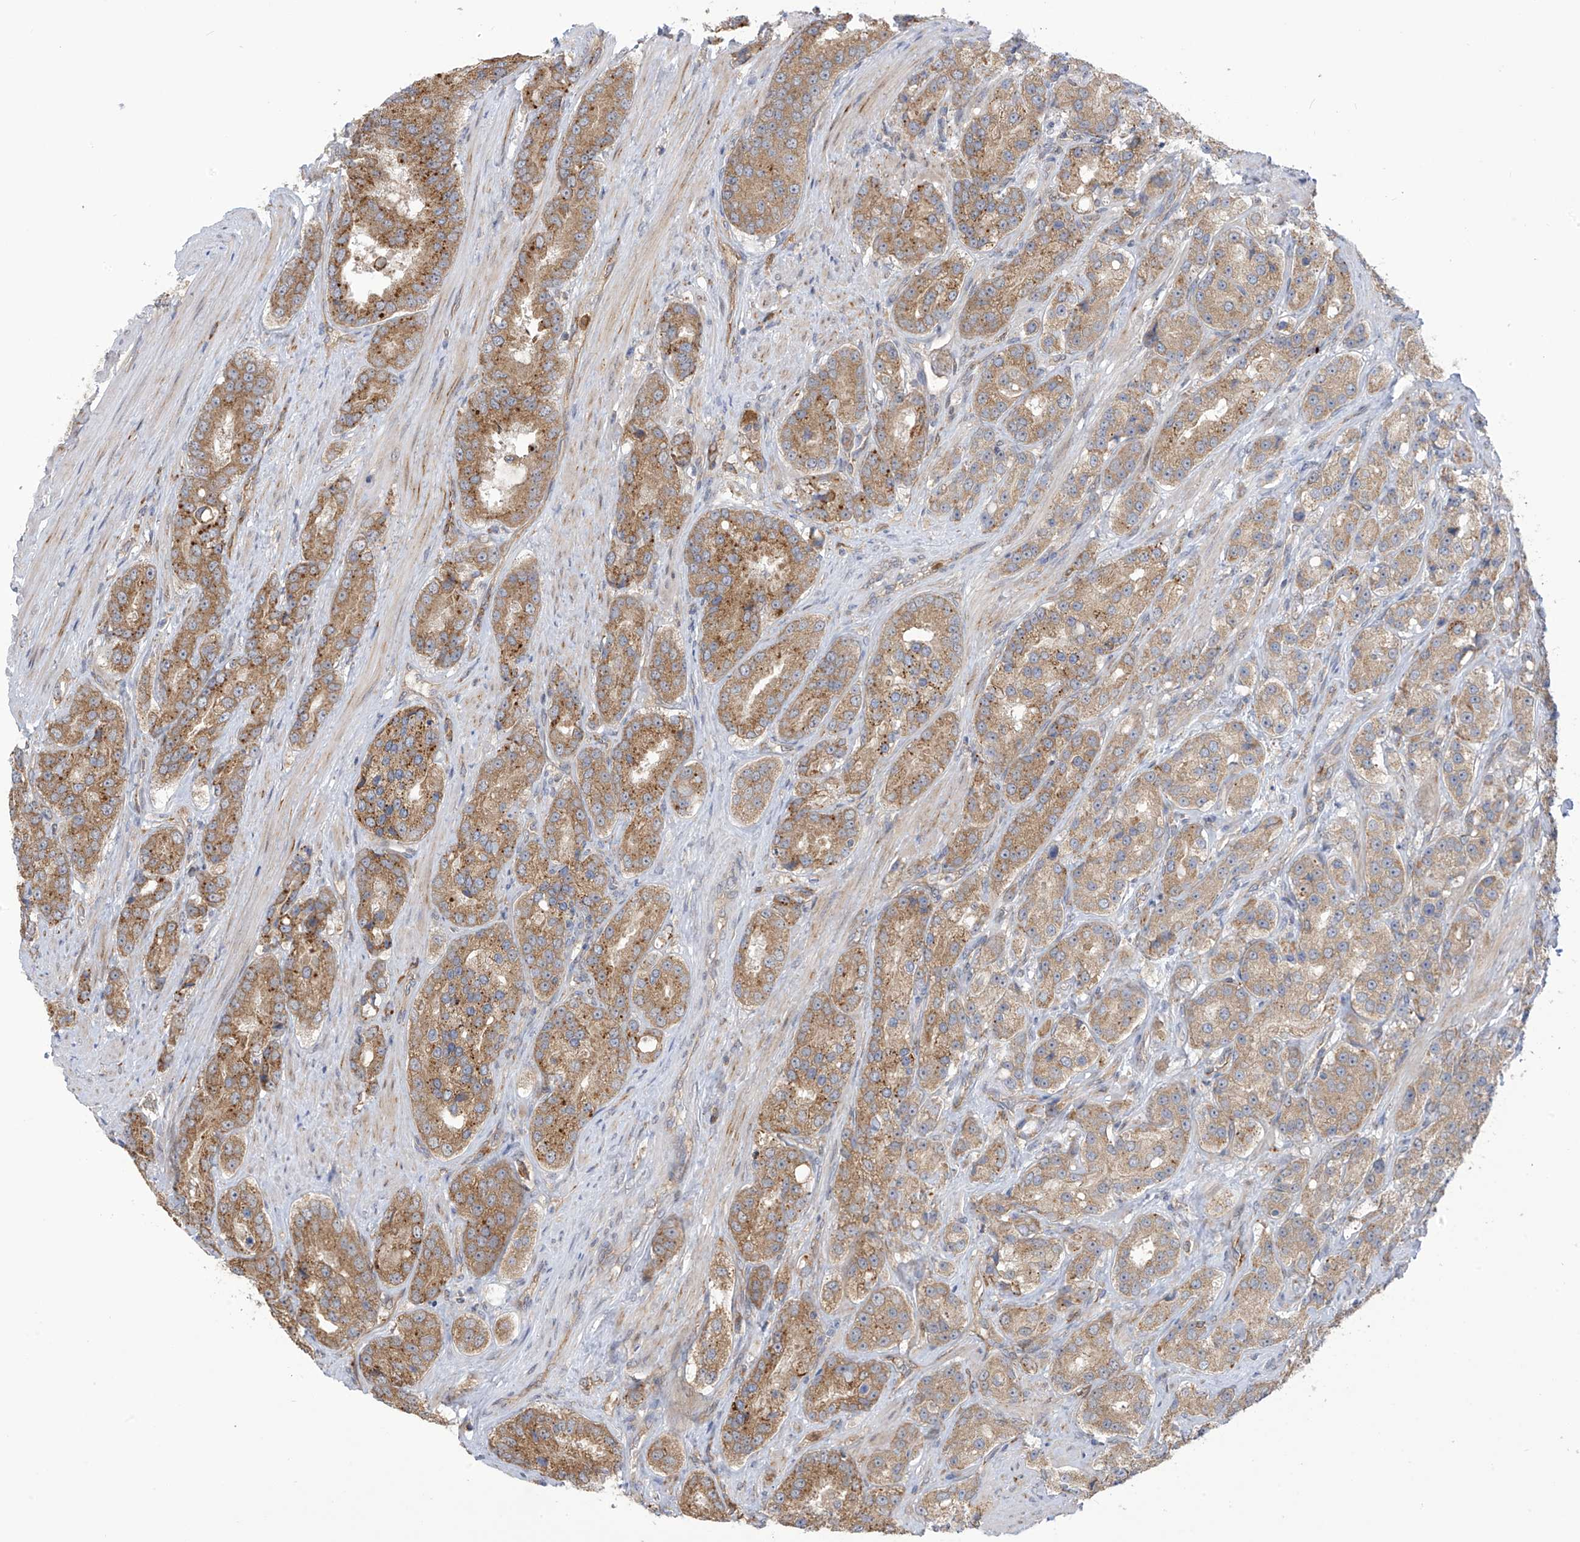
{"staining": {"intensity": "moderate", "quantity": ">75%", "location": "cytoplasmic/membranous"}, "tissue": "prostate cancer", "cell_type": "Tumor cells", "image_type": "cancer", "snomed": [{"axis": "morphology", "description": "Adenocarcinoma, High grade"}, {"axis": "topography", "description": "Prostate"}], "caption": "Immunohistochemical staining of high-grade adenocarcinoma (prostate) reveals moderate cytoplasmic/membranous protein positivity in about >75% of tumor cells.", "gene": "KIAA1522", "patient": {"sex": "male", "age": 60}}